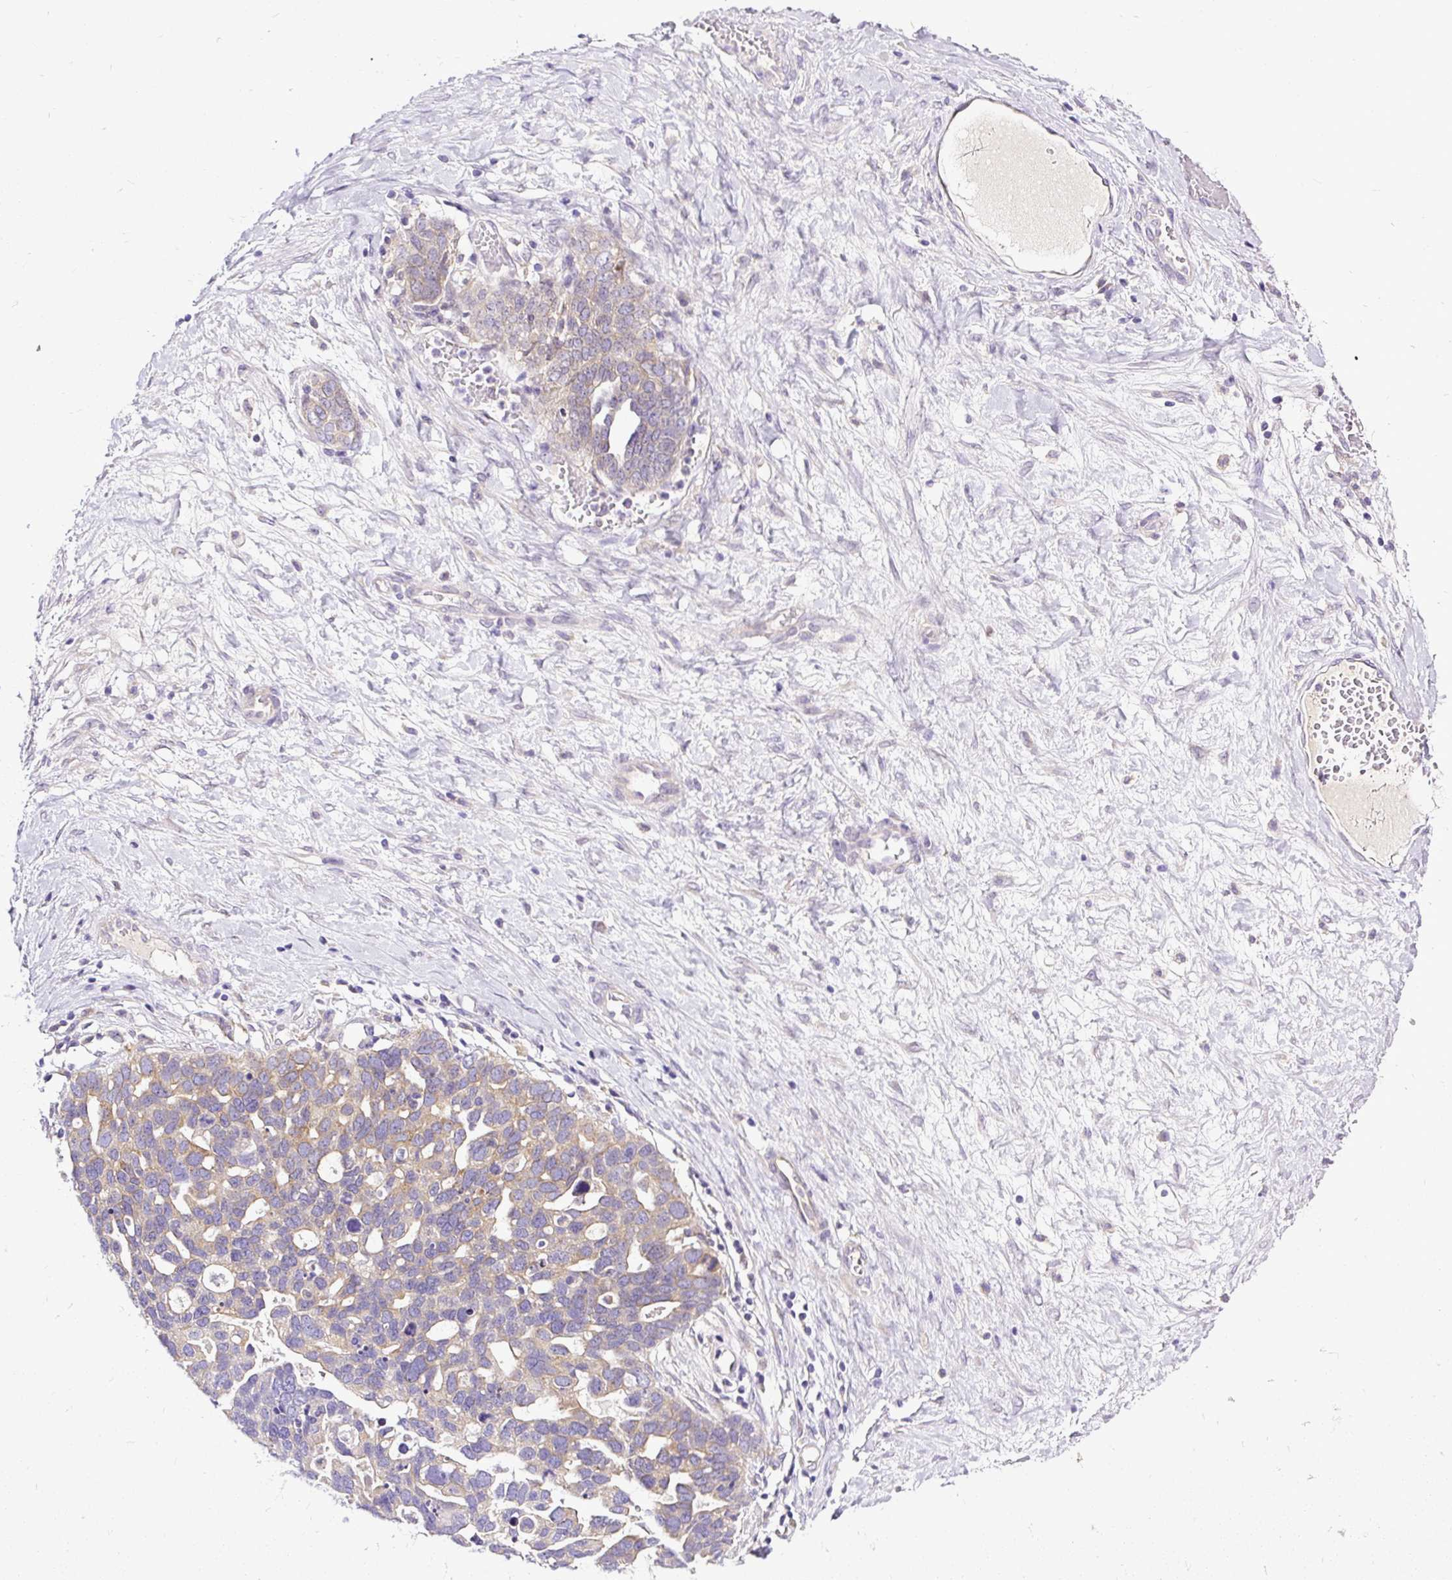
{"staining": {"intensity": "weak", "quantity": "25%-75%", "location": "cytoplasmic/membranous"}, "tissue": "ovarian cancer", "cell_type": "Tumor cells", "image_type": "cancer", "snomed": [{"axis": "morphology", "description": "Cystadenocarcinoma, serous, NOS"}, {"axis": "topography", "description": "Ovary"}], "caption": "Immunohistochemical staining of ovarian cancer (serous cystadenocarcinoma) demonstrates weak cytoplasmic/membranous protein positivity in approximately 25%-75% of tumor cells. Nuclei are stained in blue.", "gene": "AMFR", "patient": {"sex": "female", "age": 54}}